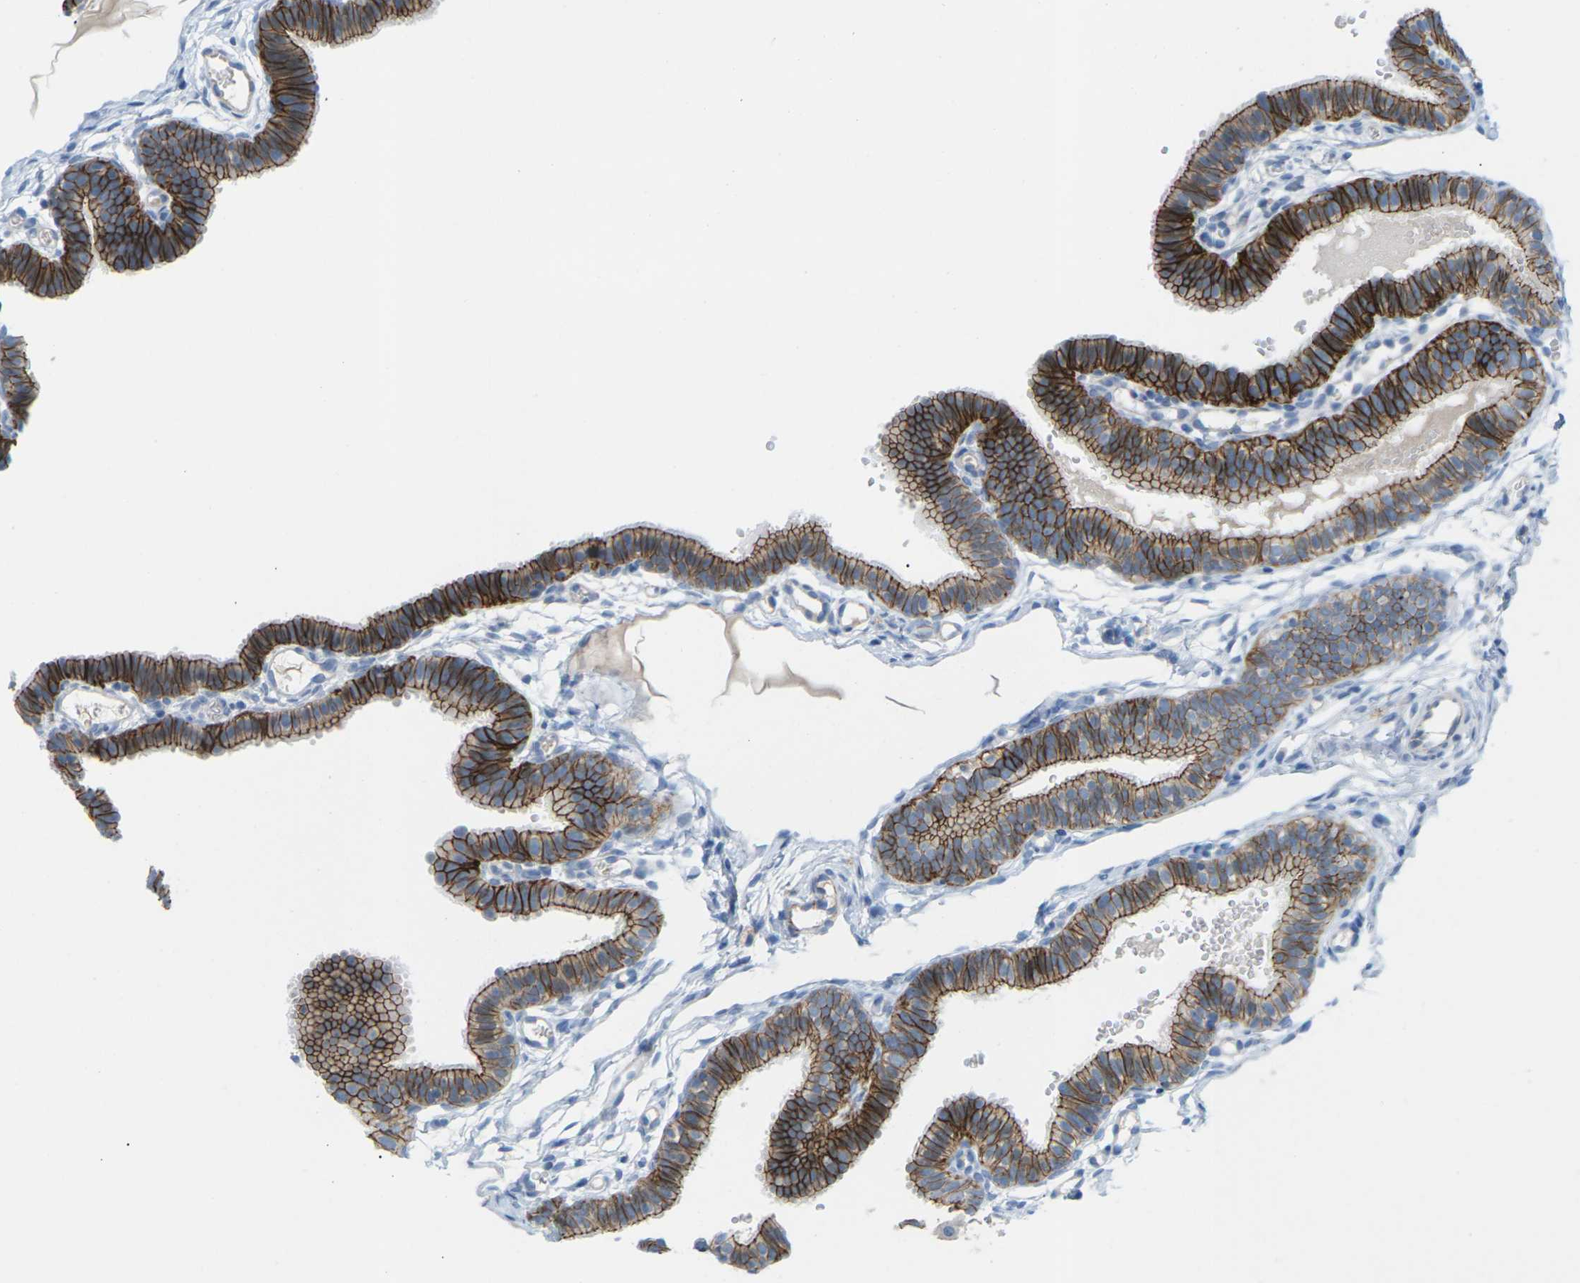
{"staining": {"intensity": "strong", "quantity": ">75%", "location": "cytoplasmic/membranous"}, "tissue": "fallopian tube", "cell_type": "Glandular cells", "image_type": "normal", "snomed": [{"axis": "morphology", "description": "Normal tissue, NOS"}, {"axis": "topography", "description": "Fallopian tube"}, {"axis": "topography", "description": "Placenta"}], "caption": "Protein staining demonstrates strong cytoplasmic/membranous positivity in about >75% of glandular cells in benign fallopian tube.", "gene": "CLDN3", "patient": {"sex": "female", "age": 34}}